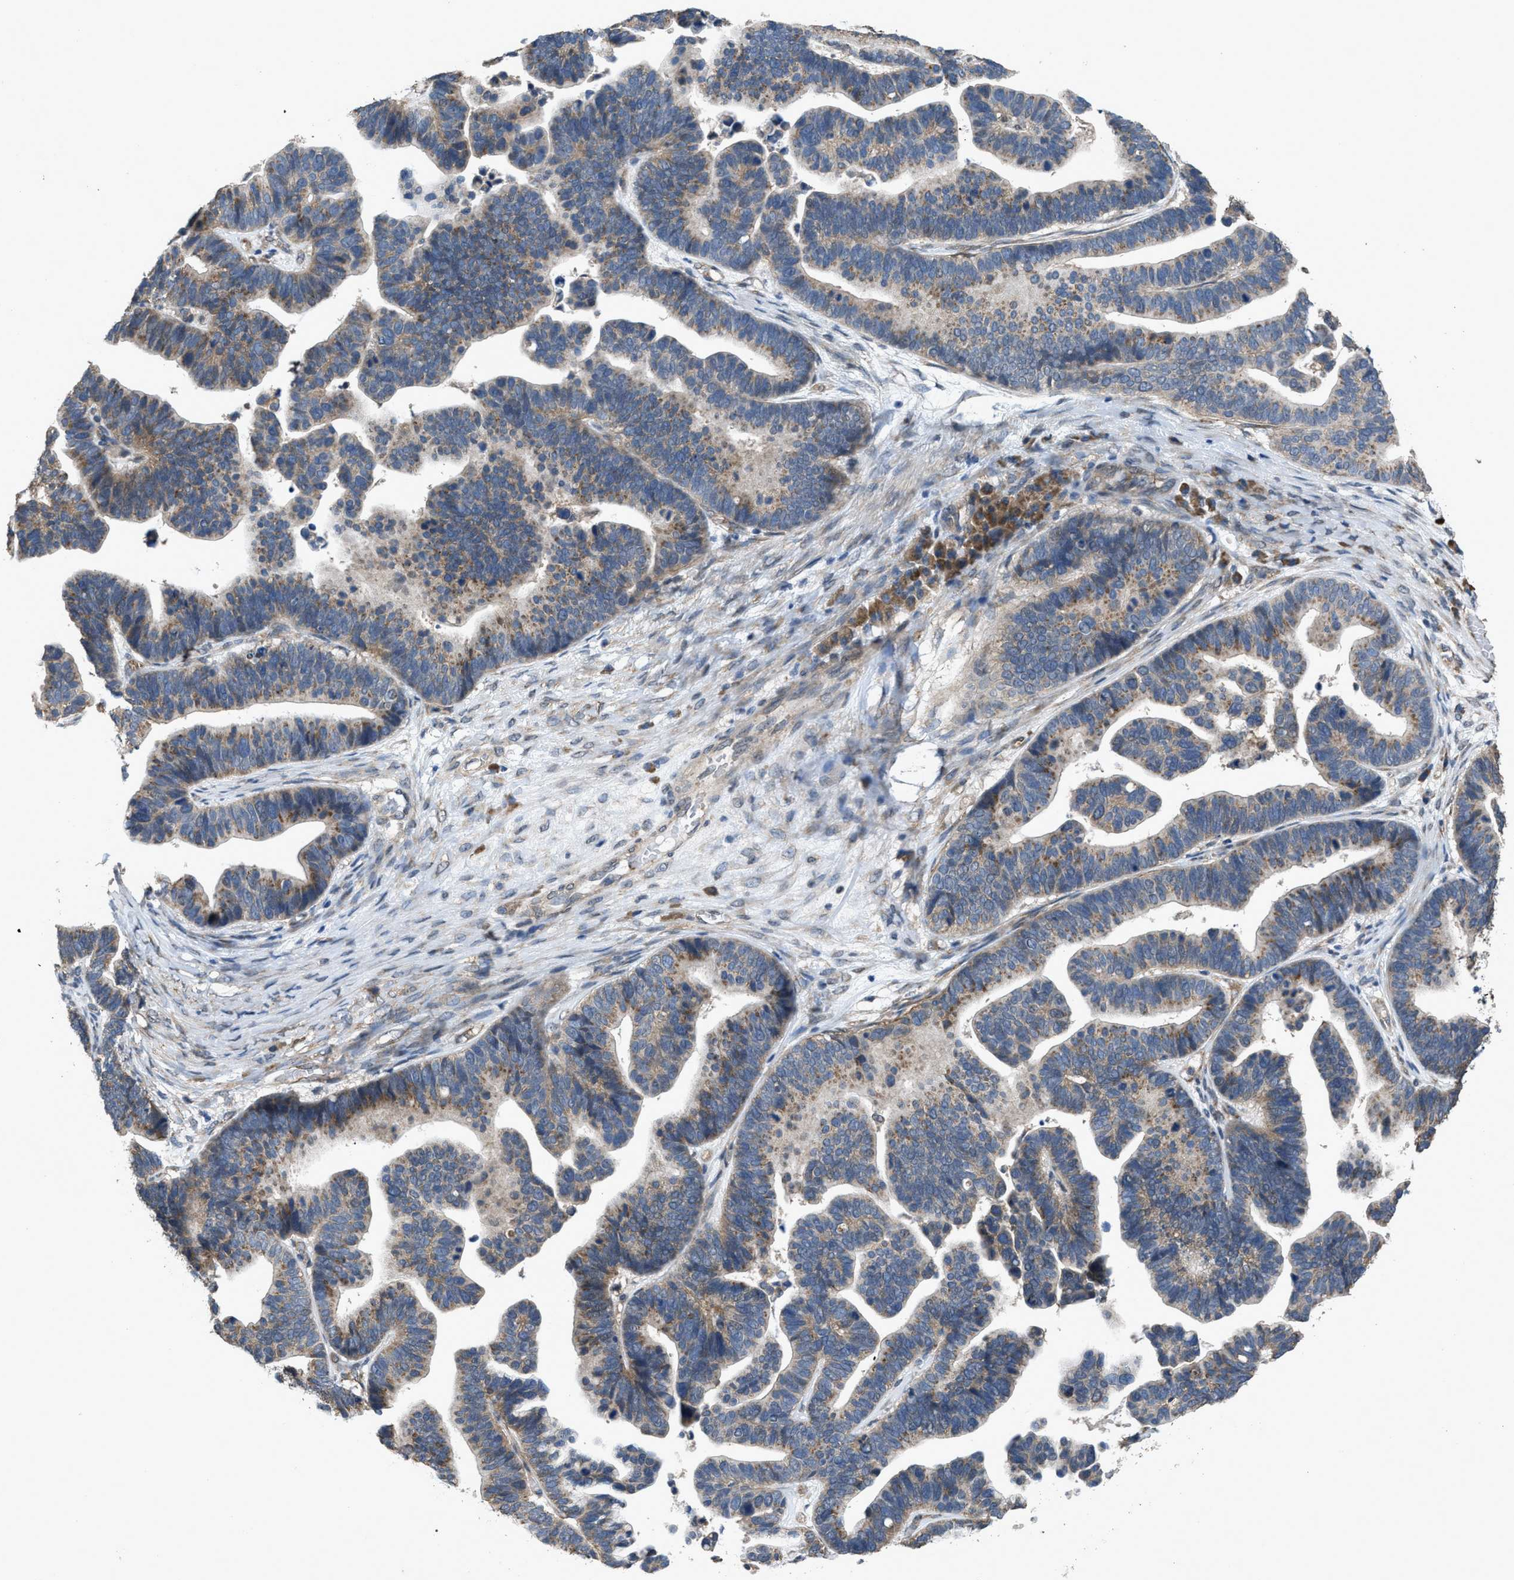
{"staining": {"intensity": "moderate", "quantity": "25%-75%", "location": "cytoplasmic/membranous"}, "tissue": "ovarian cancer", "cell_type": "Tumor cells", "image_type": "cancer", "snomed": [{"axis": "morphology", "description": "Cystadenocarcinoma, serous, NOS"}, {"axis": "topography", "description": "Ovary"}], "caption": "The immunohistochemical stain labels moderate cytoplasmic/membranous positivity in tumor cells of serous cystadenocarcinoma (ovarian) tissue. (DAB (3,3'-diaminobenzidine) = brown stain, brightfield microscopy at high magnification).", "gene": "ARL6", "patient": {"sex": "female", "age": 56}}